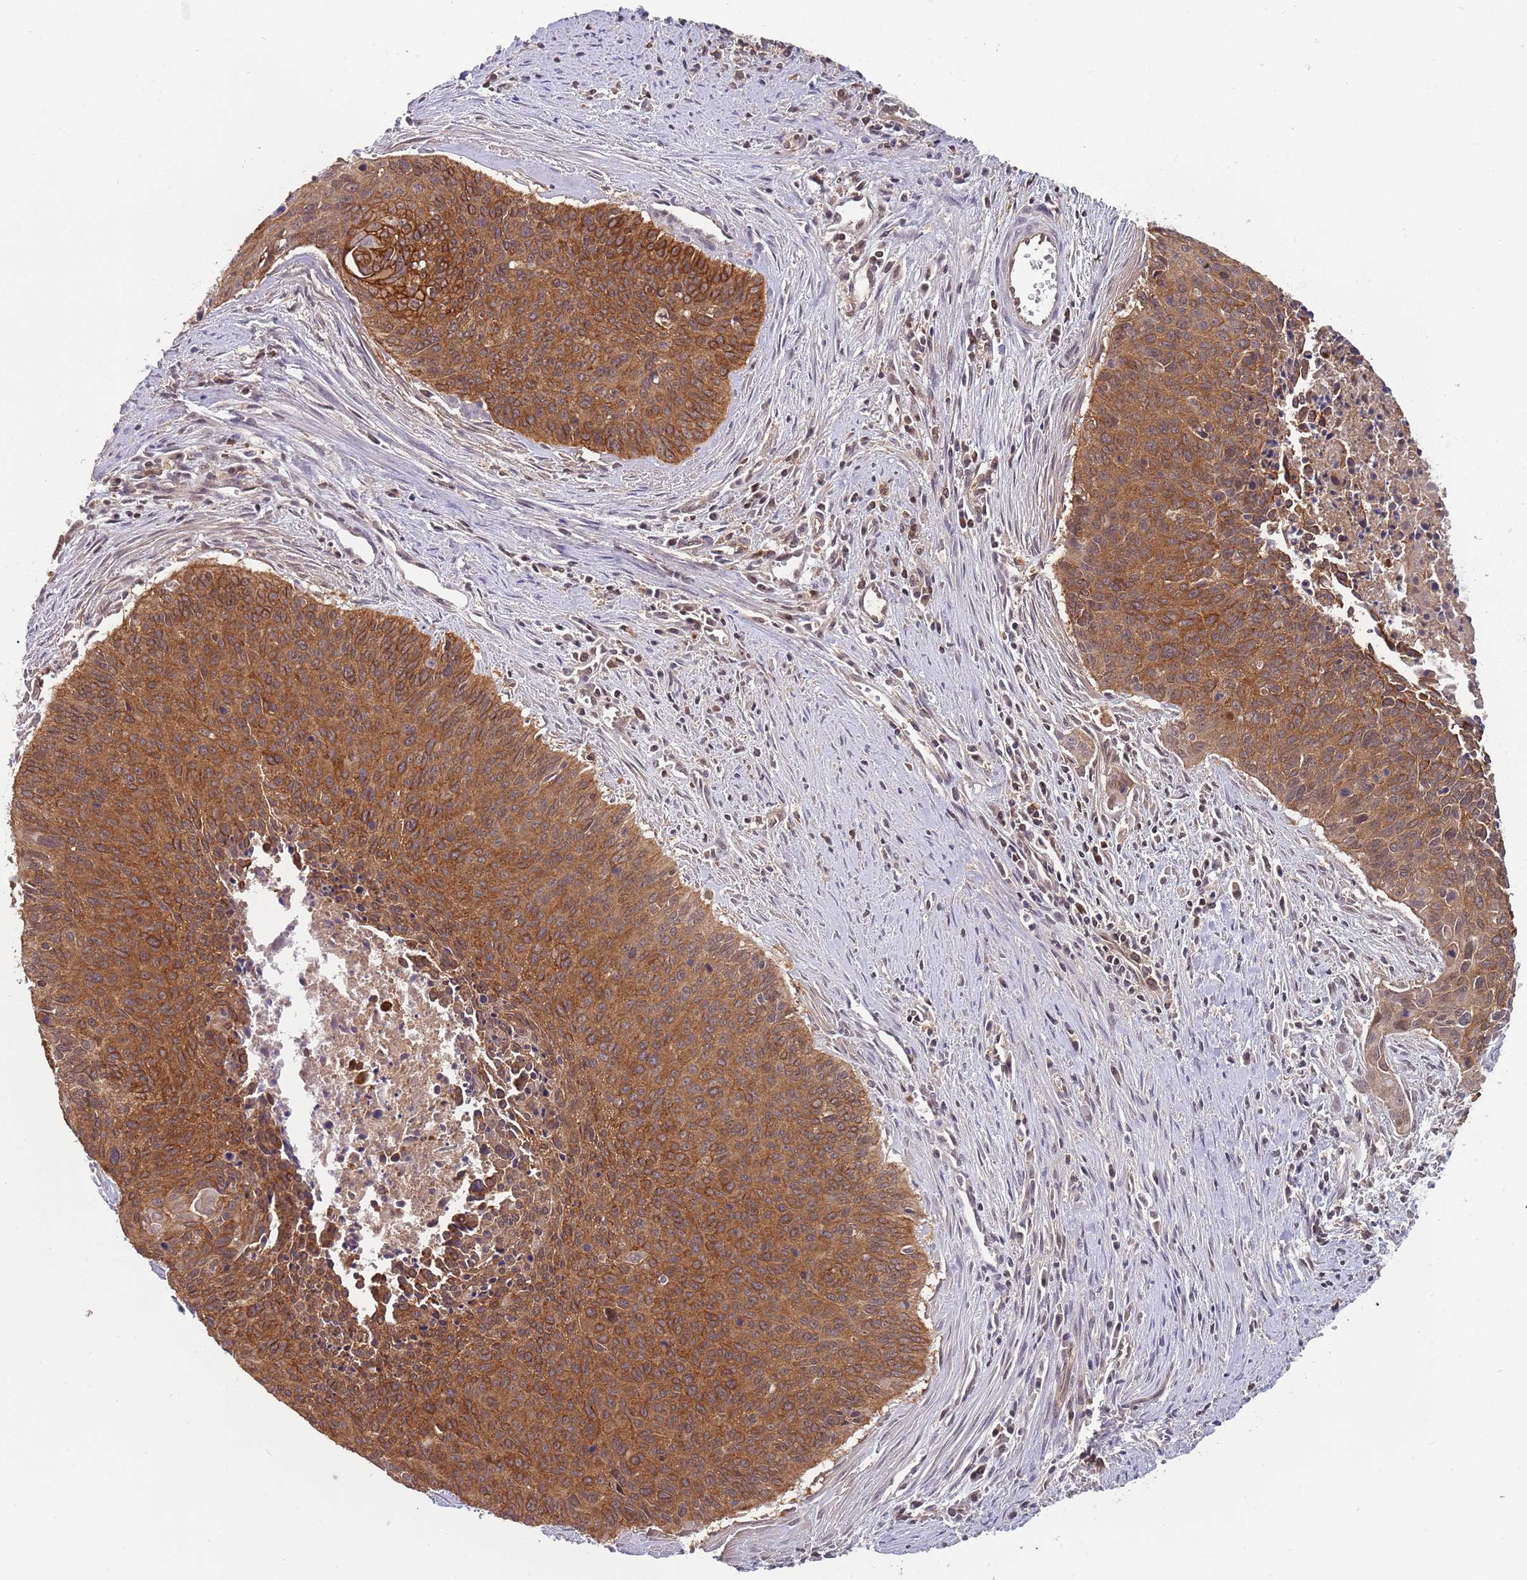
{"staining": {"intensity": "strong", "quantity": ">75%", "location": "cytoplasmic/membranous"}, "tissue": "cervical cancer", "cell_type": "Tumor cells", "image_type": "cancer", "snomed": [{"axis": "morphology", "description": "Squamous cell carcinoma, NOS"}, {"axis": "topography", "description": "Cervix"}], "caption": "Human cervical cancer stained with a protein marker shows strong staining in tumor cells.", "gene": "GSDMD", "patient": {"sex": "female", "age": 55}}